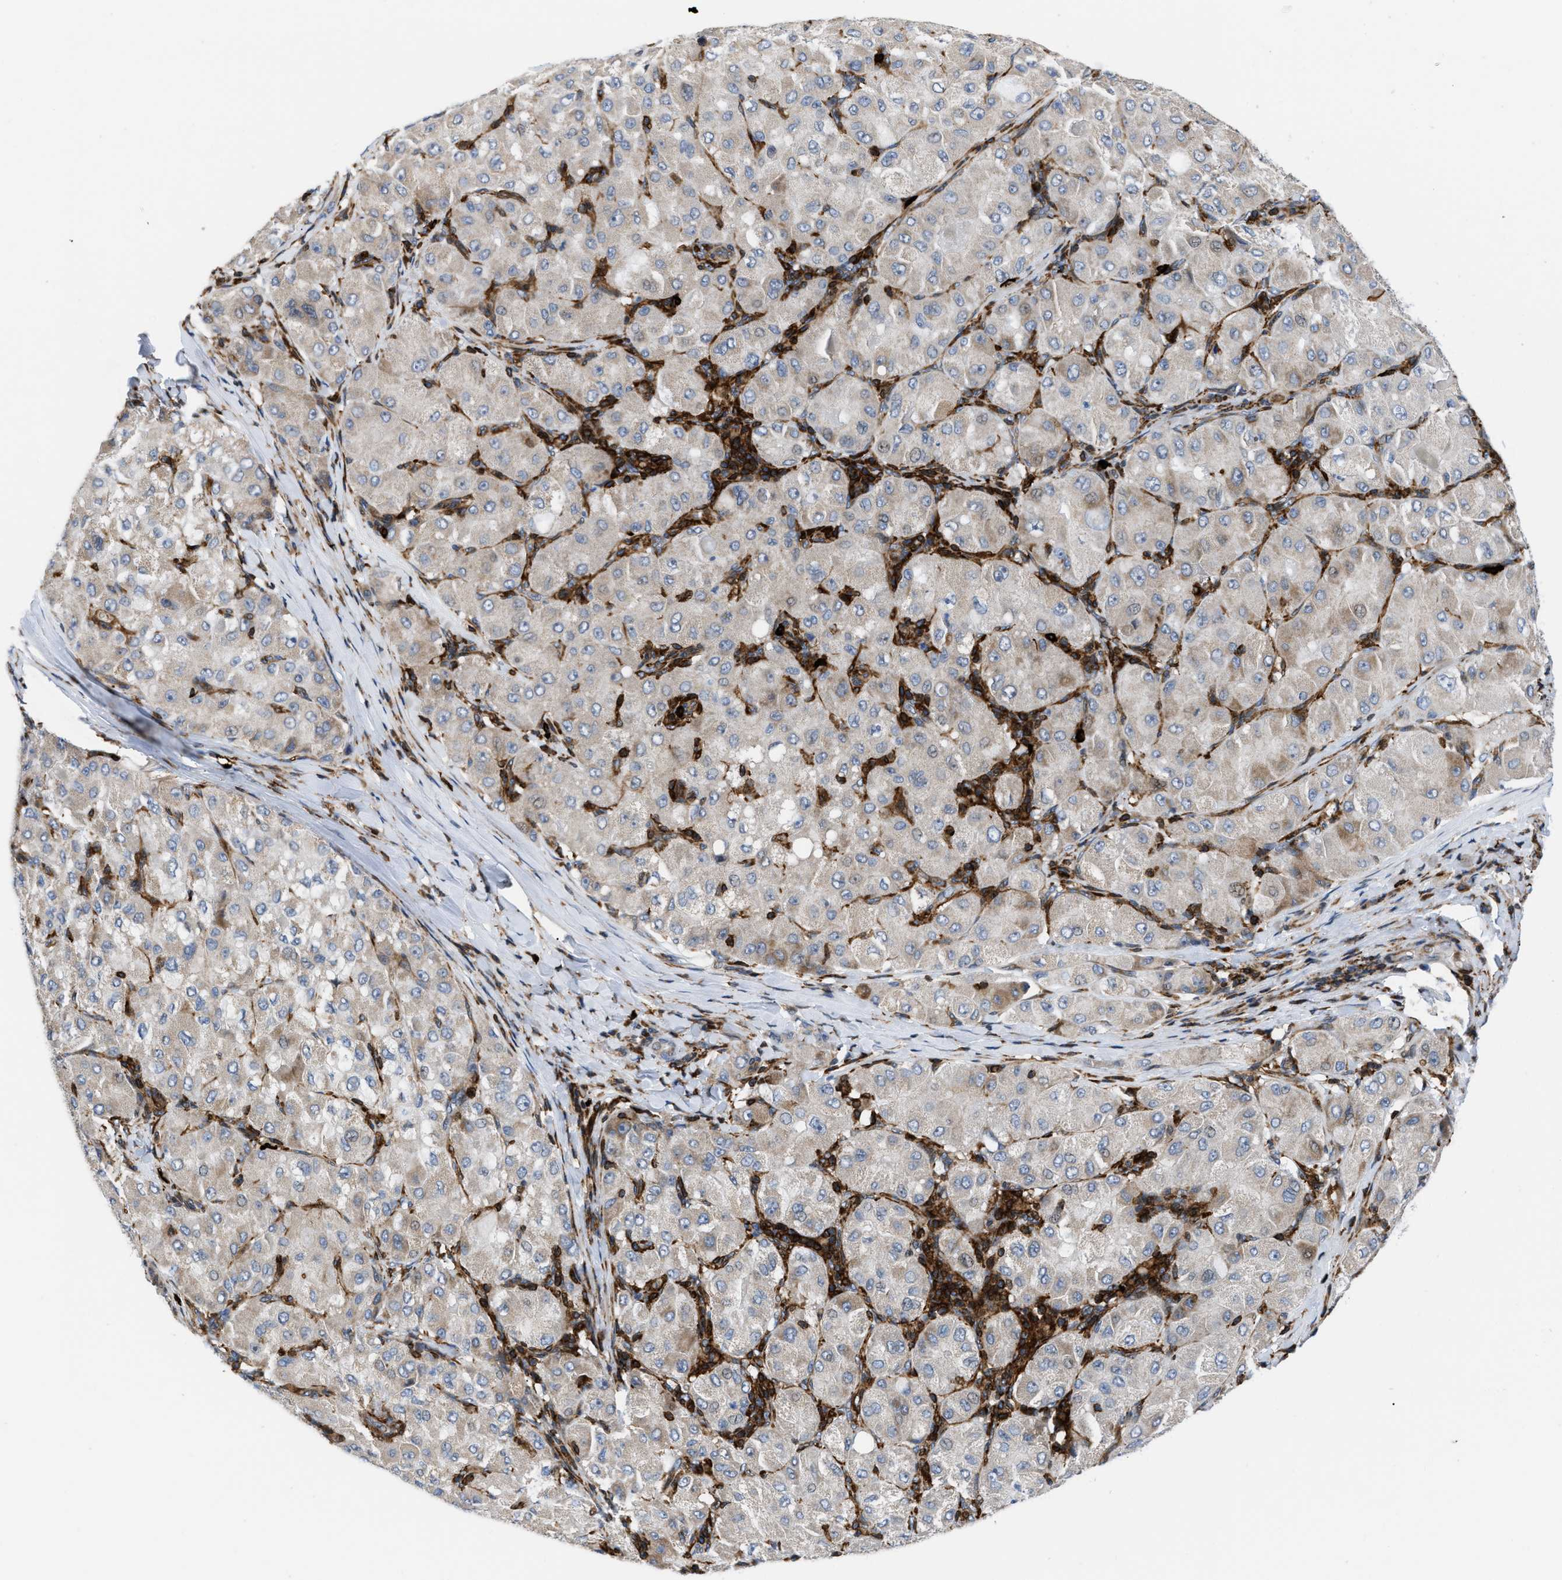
{"staining": {"intensity": "weak", "quantity": "<25%", "location": "cytoplasmic/membranous"}, "tissue": "liver cancer", "cell_type": "Tumor cells", "image_type": "cancer", "snomed": [{"axis": "morphology", "description": "Carcinoma, Hepatocellular, NOS"}, {"axis": "topography", "description": "Liver"}], "caption": "A histopathology image of human liver cancer is negative for staining in tumor cells.", "gene": "ATP9A", "patient": {"sex": "male", "age": 80}}